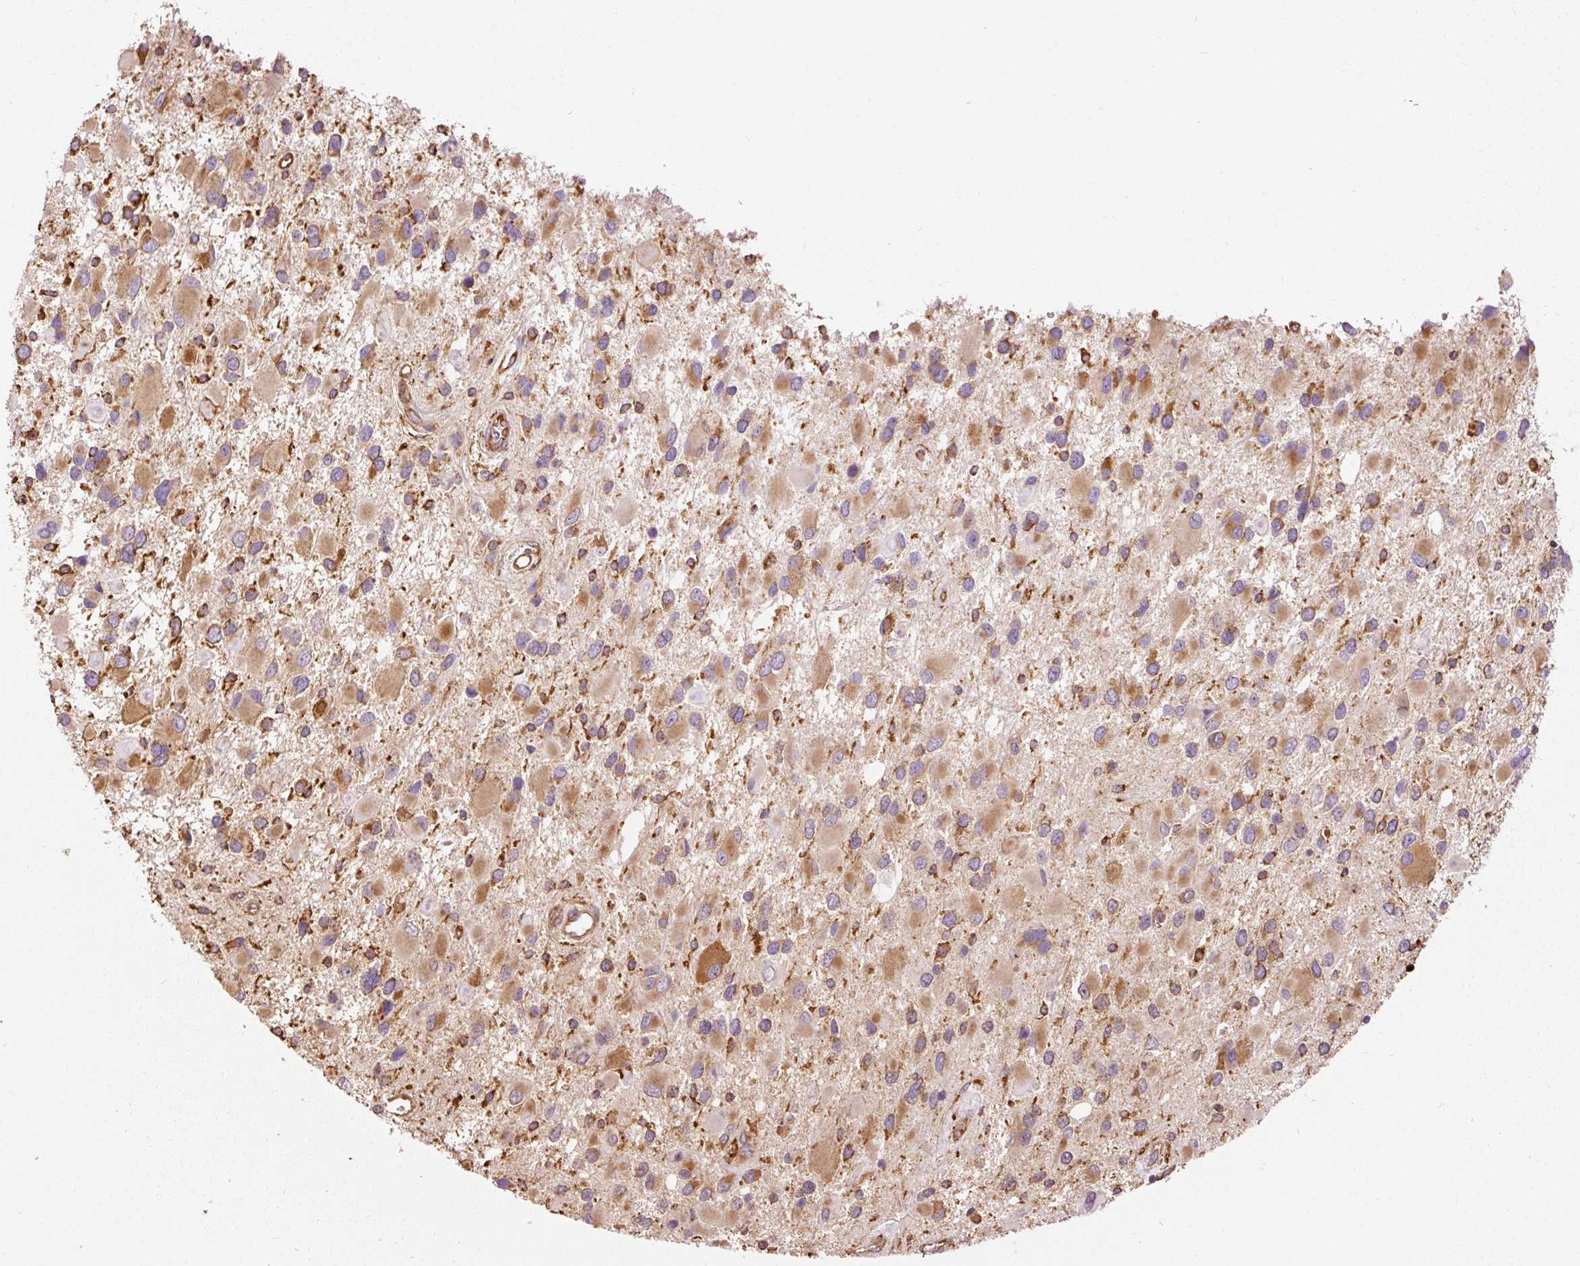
{"staining": {"intensity": "moderate", "quantity": ">75%", "location": "cytoplasmic/membranous"}, "tissue": "glioma", "cell_type": "Tumor cells", "image_type": "cancer", "snomed": [{"axis": "morphology", "description": "Glioma, malignant, High grade"}, {"axis": "topography", "description": "Brain"}], "caption": "A micrograph of human glioma stained for a protein displays moderate cytoplasmic/membranous brown staining in tumor cells. The staining is performed using DAB (3,3'-diaminobenzidine) brown chromogen to label protein expression. The nuclei are counter-stained blue using hematoxylin.", "gene": "KLC1", "patient": {"sex": "male", "age": 53}}